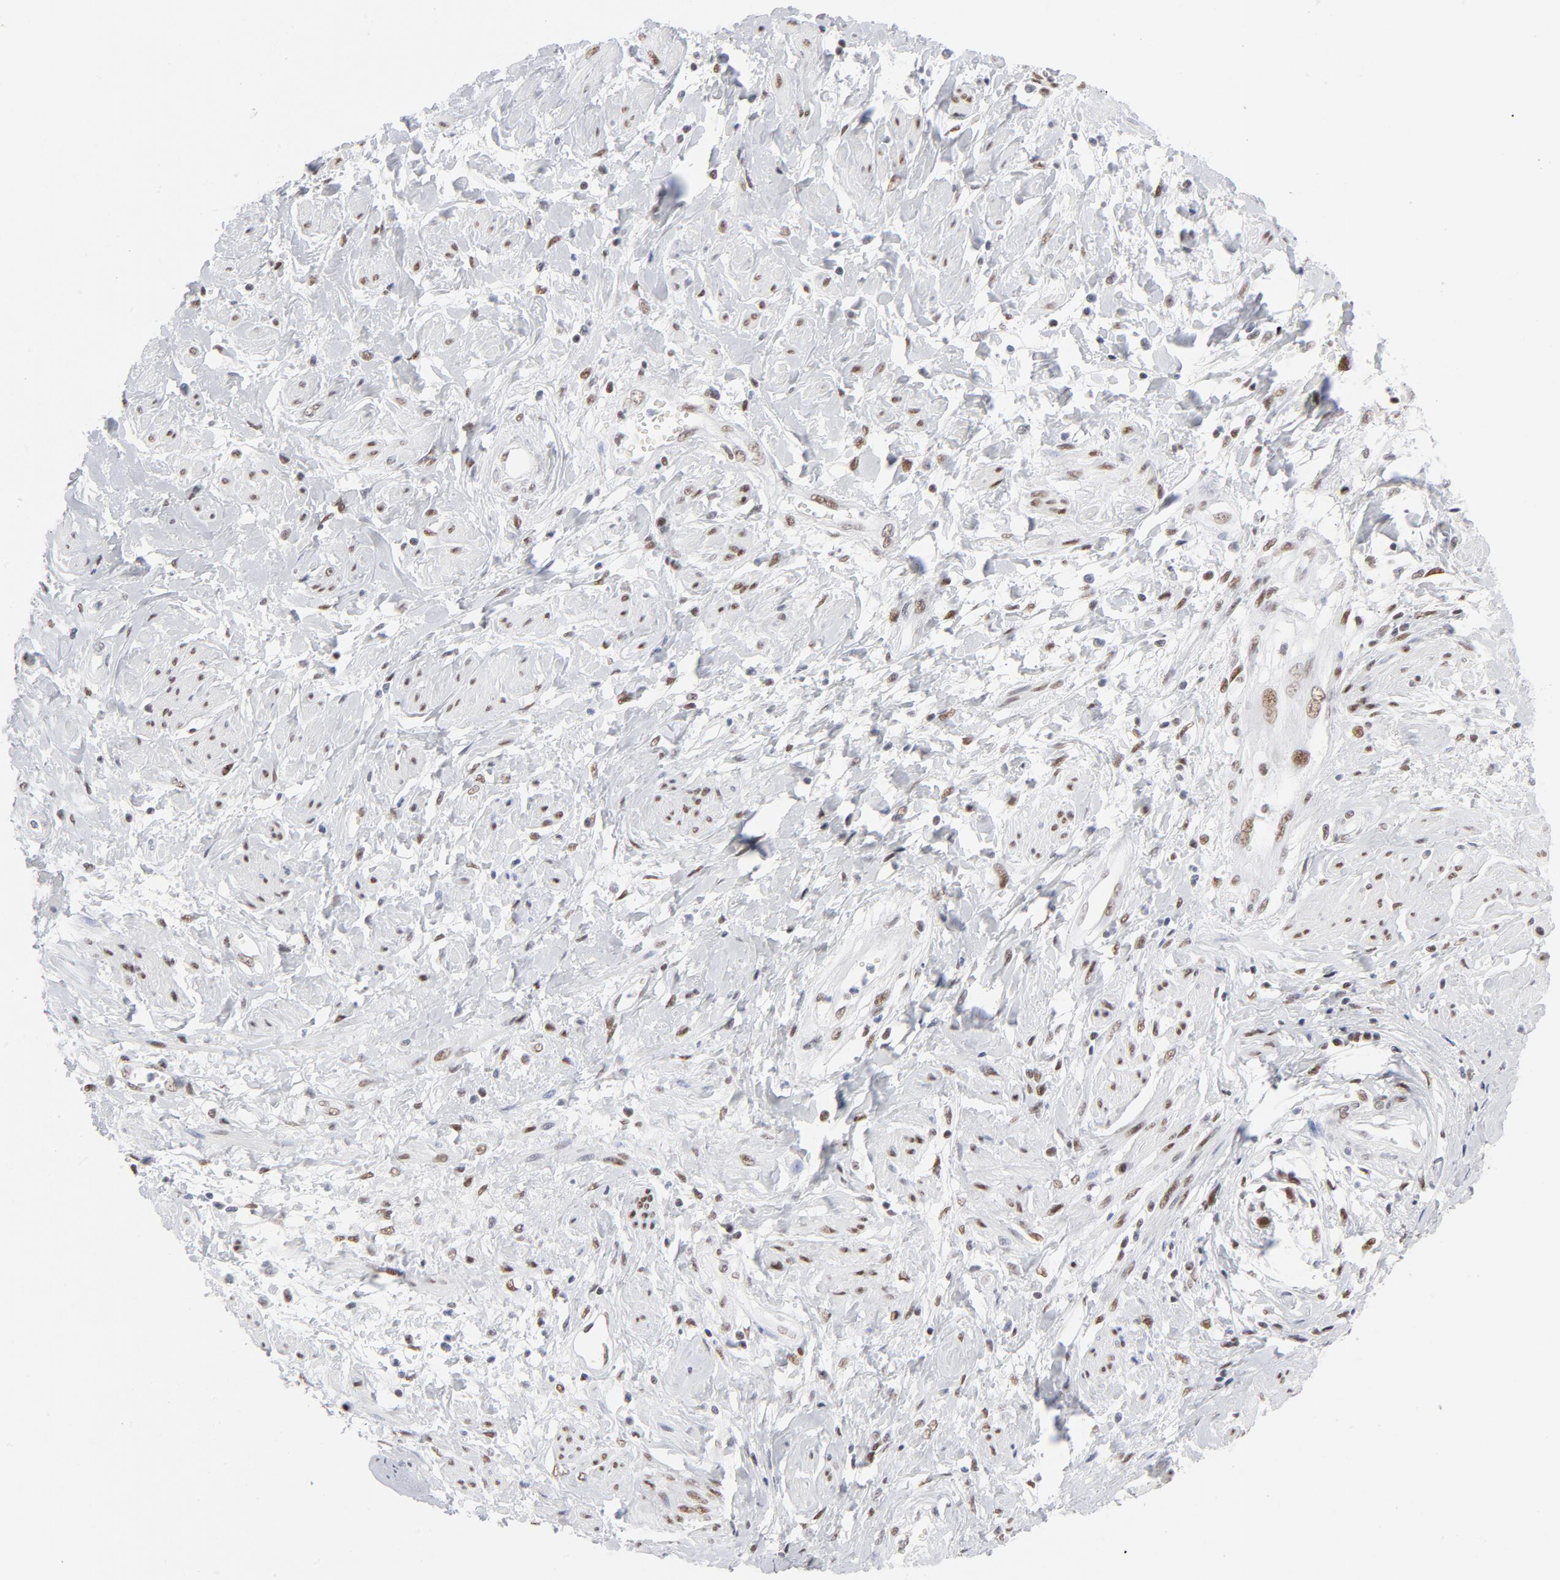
{"staining": {"intensity": "moderate", "quantity": "25%-75%", "location": "nuclear"}, "tissue": "cervical cancer", "cell_type": "Tumor cells", "image_type": "cancer", "snomed": [{"axis": "morphology", "description": "Squamous cell carcinoma, NOS"}, {"axis": "topography", "description": "Cervix"}], "caption": "Protein staining by immunohistochemistry reveals moderate nuclear positivity in approximately 25%-75% of tumor cells in cervical cancer. Nuclei are stained in blue.", "gene": "ATF2", "patient": {"sex": "female", "age": 57}}